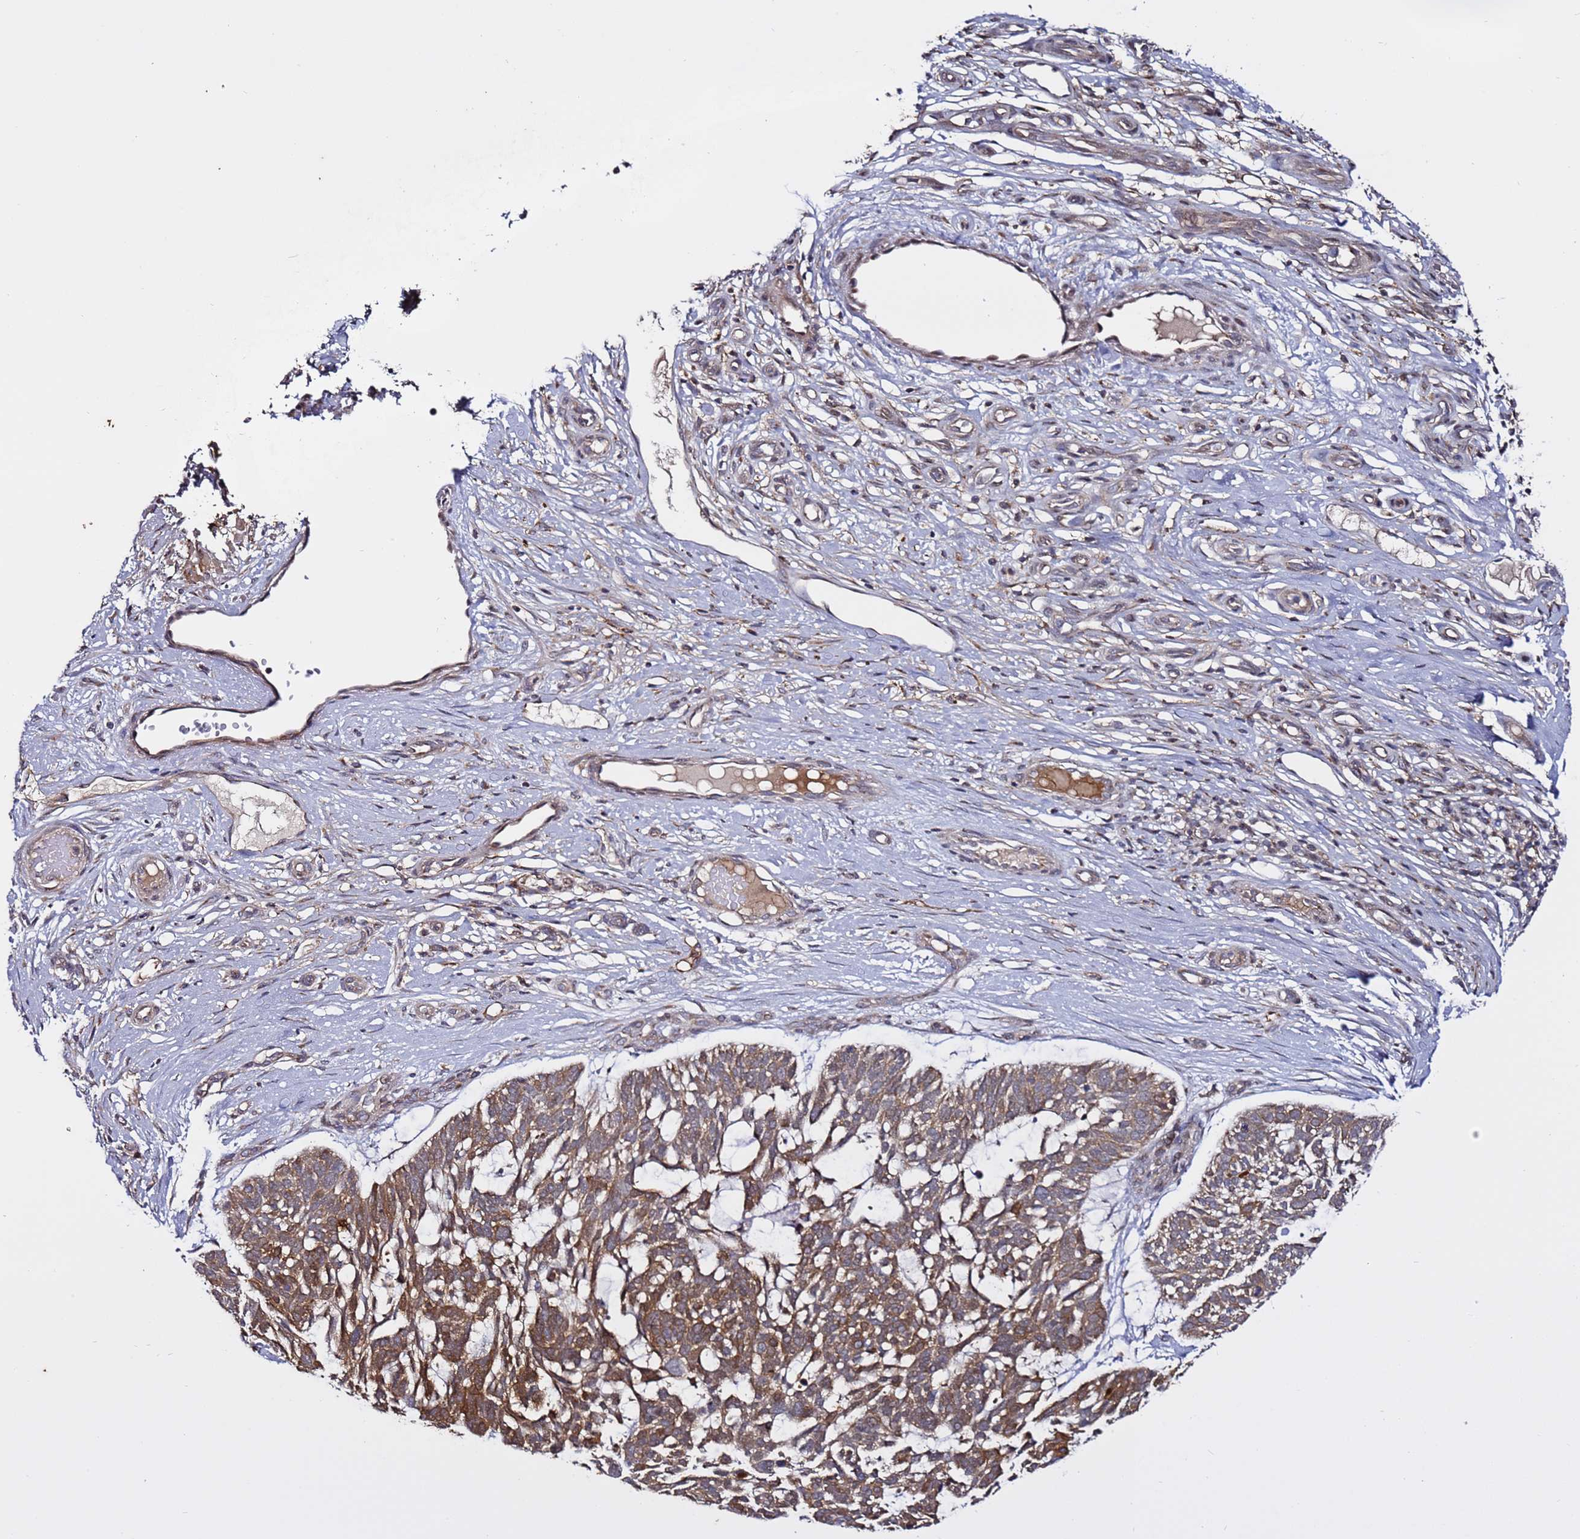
{"staining": {"intensity": "moderate", "quantity": ">75%", "location": "cytoplasmic/membranous"}, "tissue": "skin cancer", "cell_type": "Tumor cells", "image_type": "cancer", "snomed": [{"axis": "morphology", "description": "Basal cell carcinoma"}, {"axis": "topography", "description": "Skin"}], "caption": "DAB immunohistochemical staining of human skin cancer exhibits moderate cytoplasmic/membranous protein staining in about >75% of tumor cells. The protein is stained brown, and the nuclei are stained in blue (DAB (3,3'-diaminobenzidine) IHC with brightfield microscopy, high magnification).", "gene": "TMEM176B", "patient": {"sex": "male", "age": 88}}